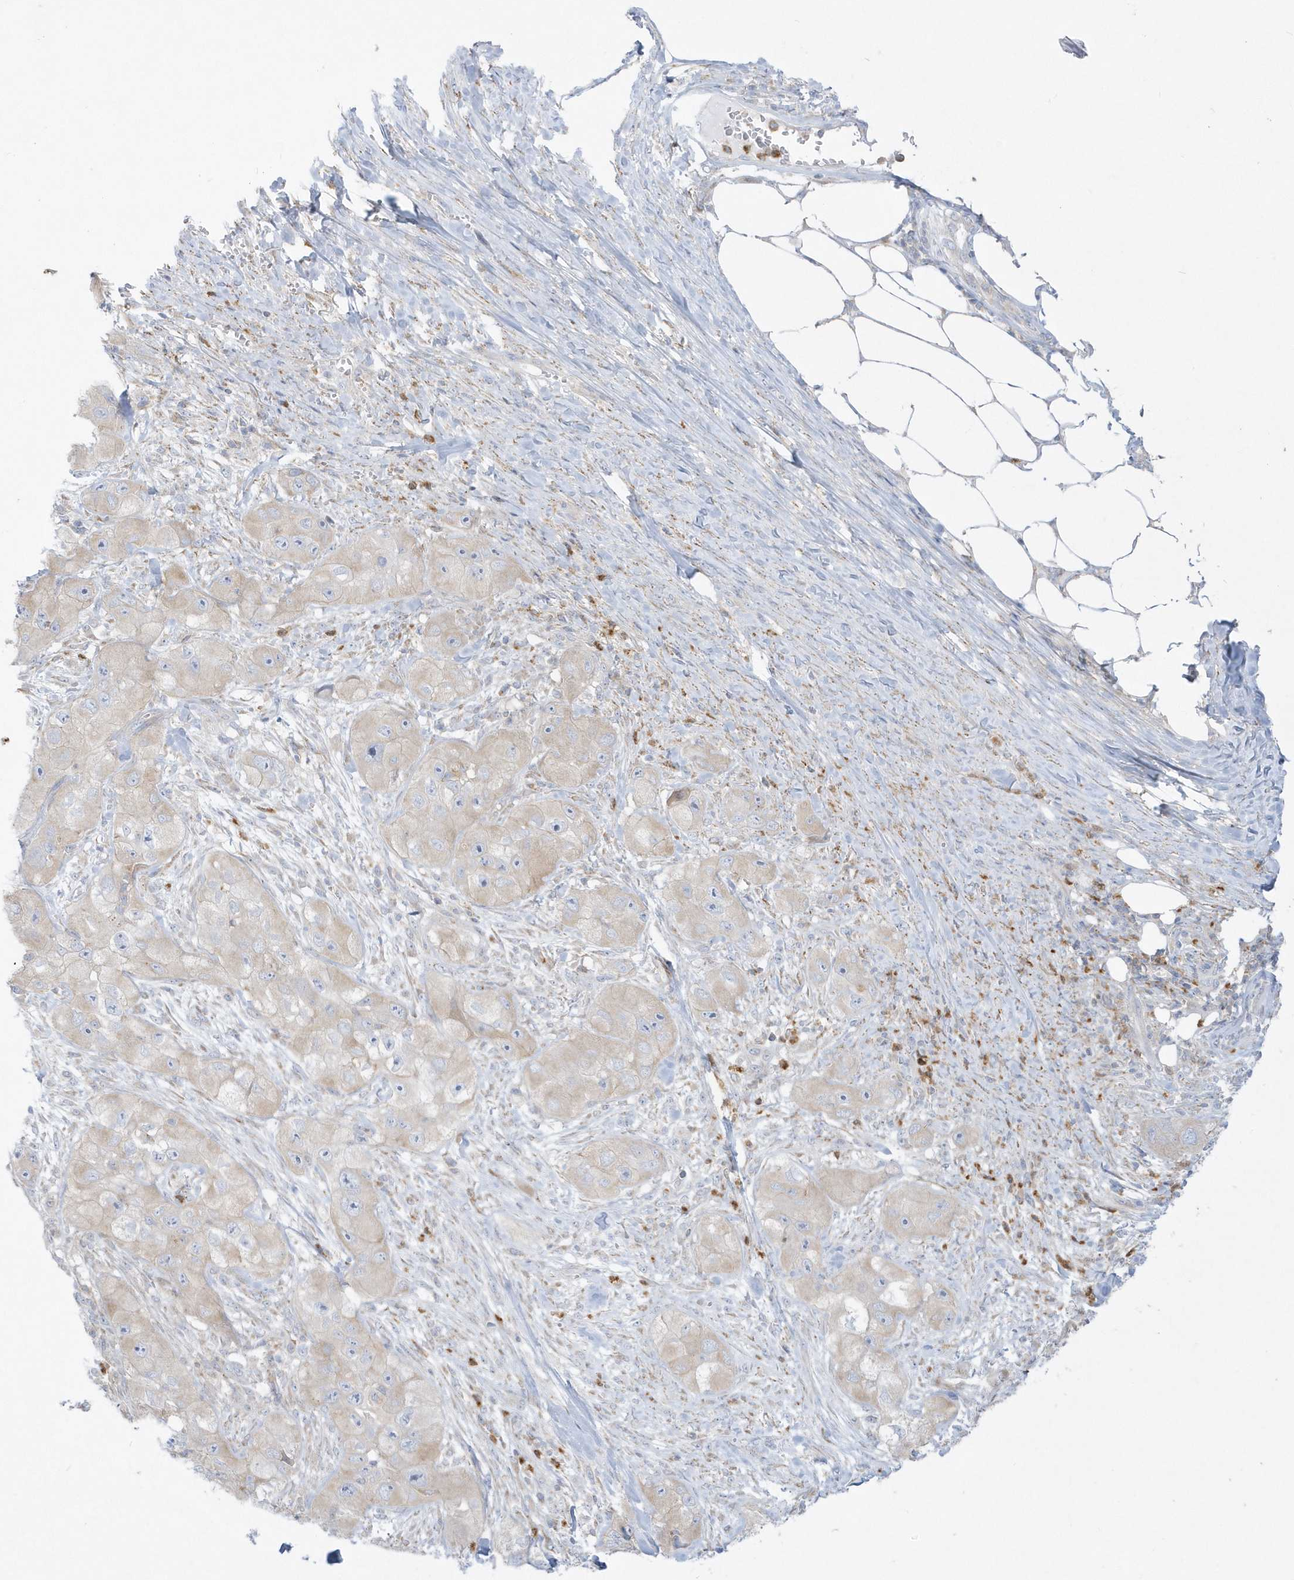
{"staining": {"intensity": "negative", "quantity": "none", "location": "none"}, "tissue": "skin cancer", "cell_type": "Tumor cells", "image_type": "cancer", "snomed": [{"axis": "morphology", "description": "Squamous cell carcinoma, NOS"}, {"axis": "topography", "description": "Skin"}, {"axis": "topography", "description": "Subcutis"}], "caption": "The micrograph displays no significant expression in tumor cells of skin cancer.", "gene": "DNAJC18", "patient": {"sex": "male", "age": 73}}